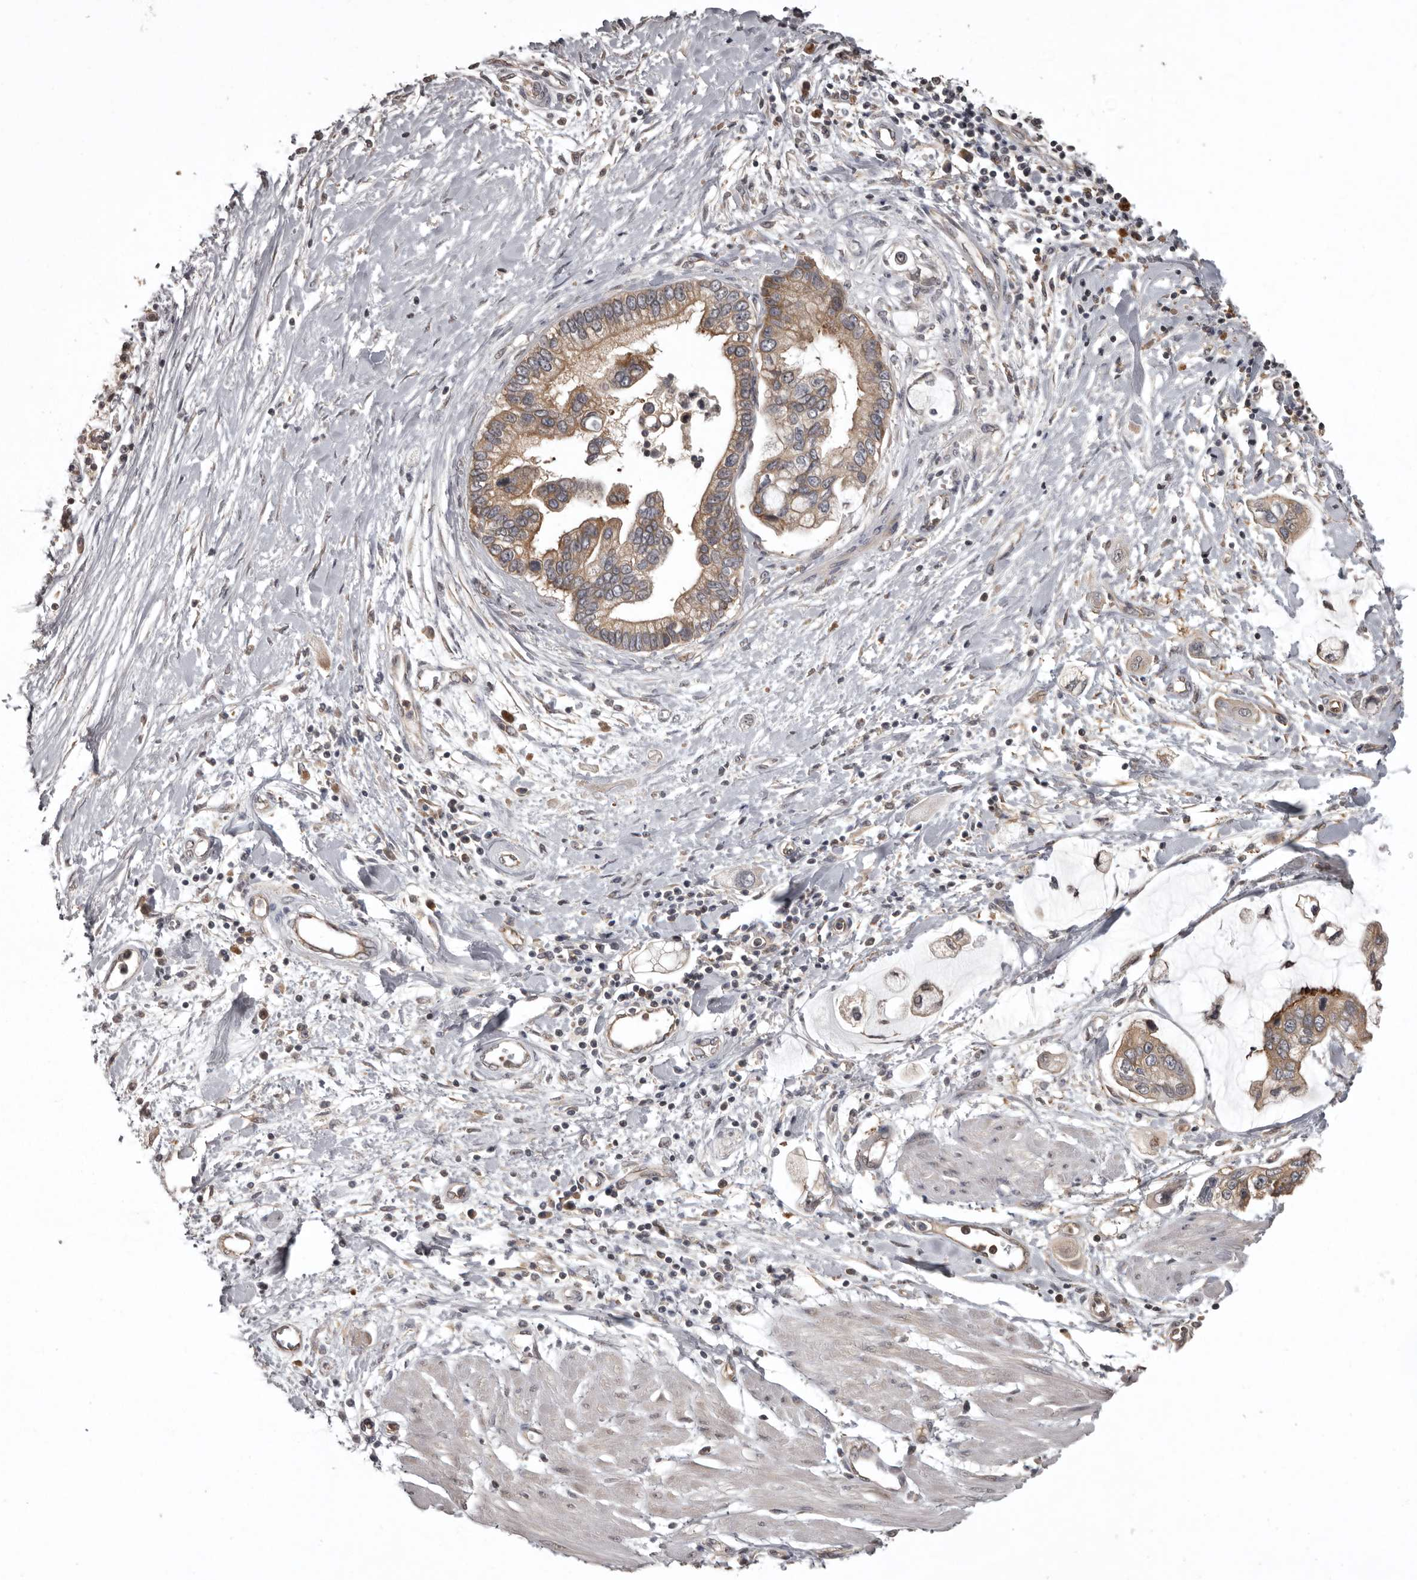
{"staining": {"intensity": "moderate", "quantity": ">75%", "location": "cytoplasmic/membranous"}, "tissue": "pancreatic cancer", "cell_type": "Tumor cells", "image_type": "cancer", "snomed": [{"axis": "morphology", "description": "Adenocarcinoma, NOS"}, {"axis": "topography", "description": "Pancreas"}], "caption": "Pancreatic cancer stained for a protein displays moderate cytoplasmic/membranous positivity in tumor cells. The staining was performed using DAB to visualize the protein expression in brown, while the nuclei were stained in blue with hematoxylin (Magnification: 20x).", "gene": "DARS1", "patient": {"sex": "male", "age": 59}}